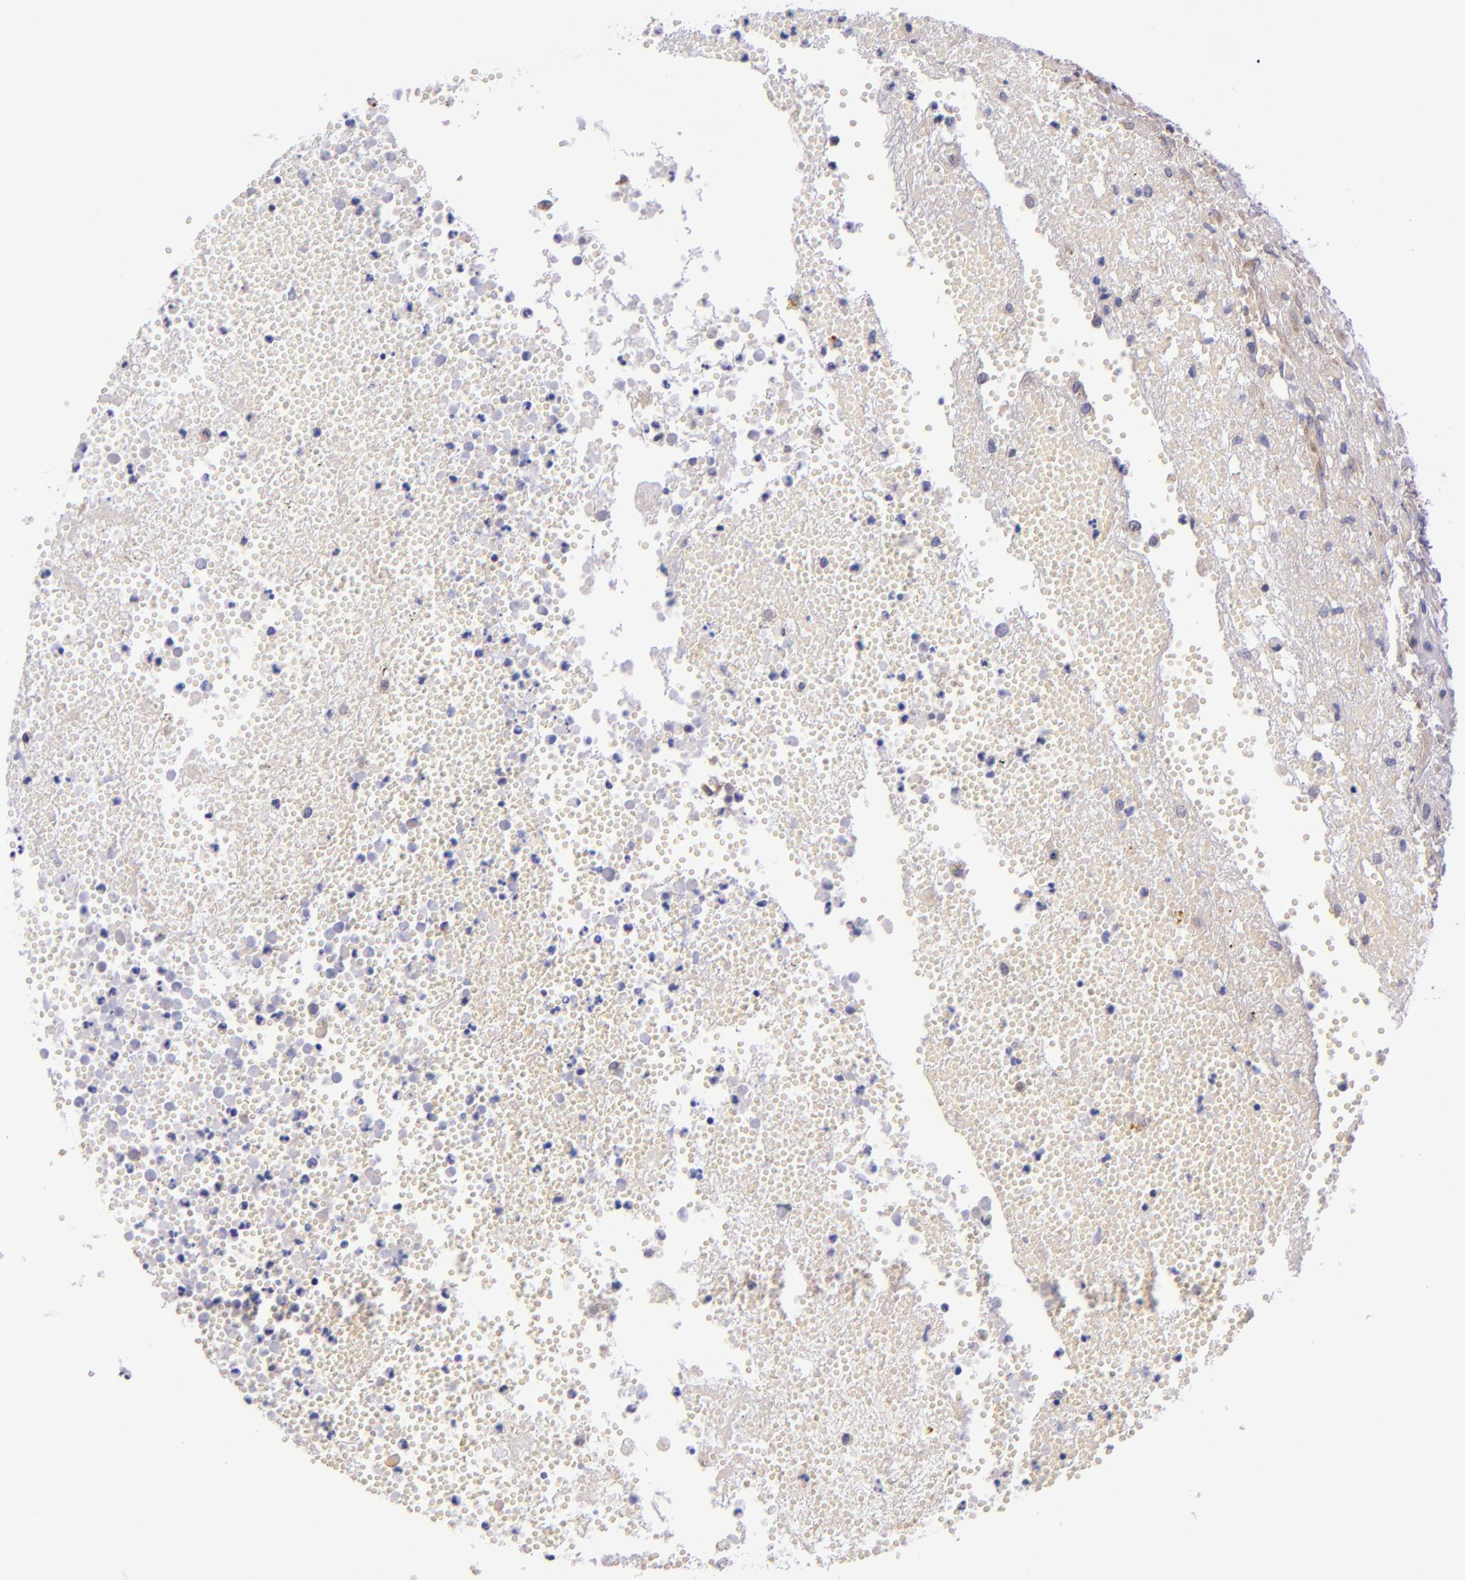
{"staining": {"intensity": "weak", "quantity": "25%-75%", "location": "cytoplasmic/membranous"}, "tissue": "glioma", "cell_type": "Tumor cells", "image_type": "cancer", "snomed": [{"axis": "morphology", "description": "Glioma, malignant, High grade"}, {"axis": "topography", "description": "Brain"}], "caption": "DAB immunohistochemical staining of human malignant glioma (high-grade) displays weak cytoplasmic/membranous protein expression in approximately 25%-75% of tumor cells.", "gene": "SHC1", "patient": {"sex": "male", "age": 66}}